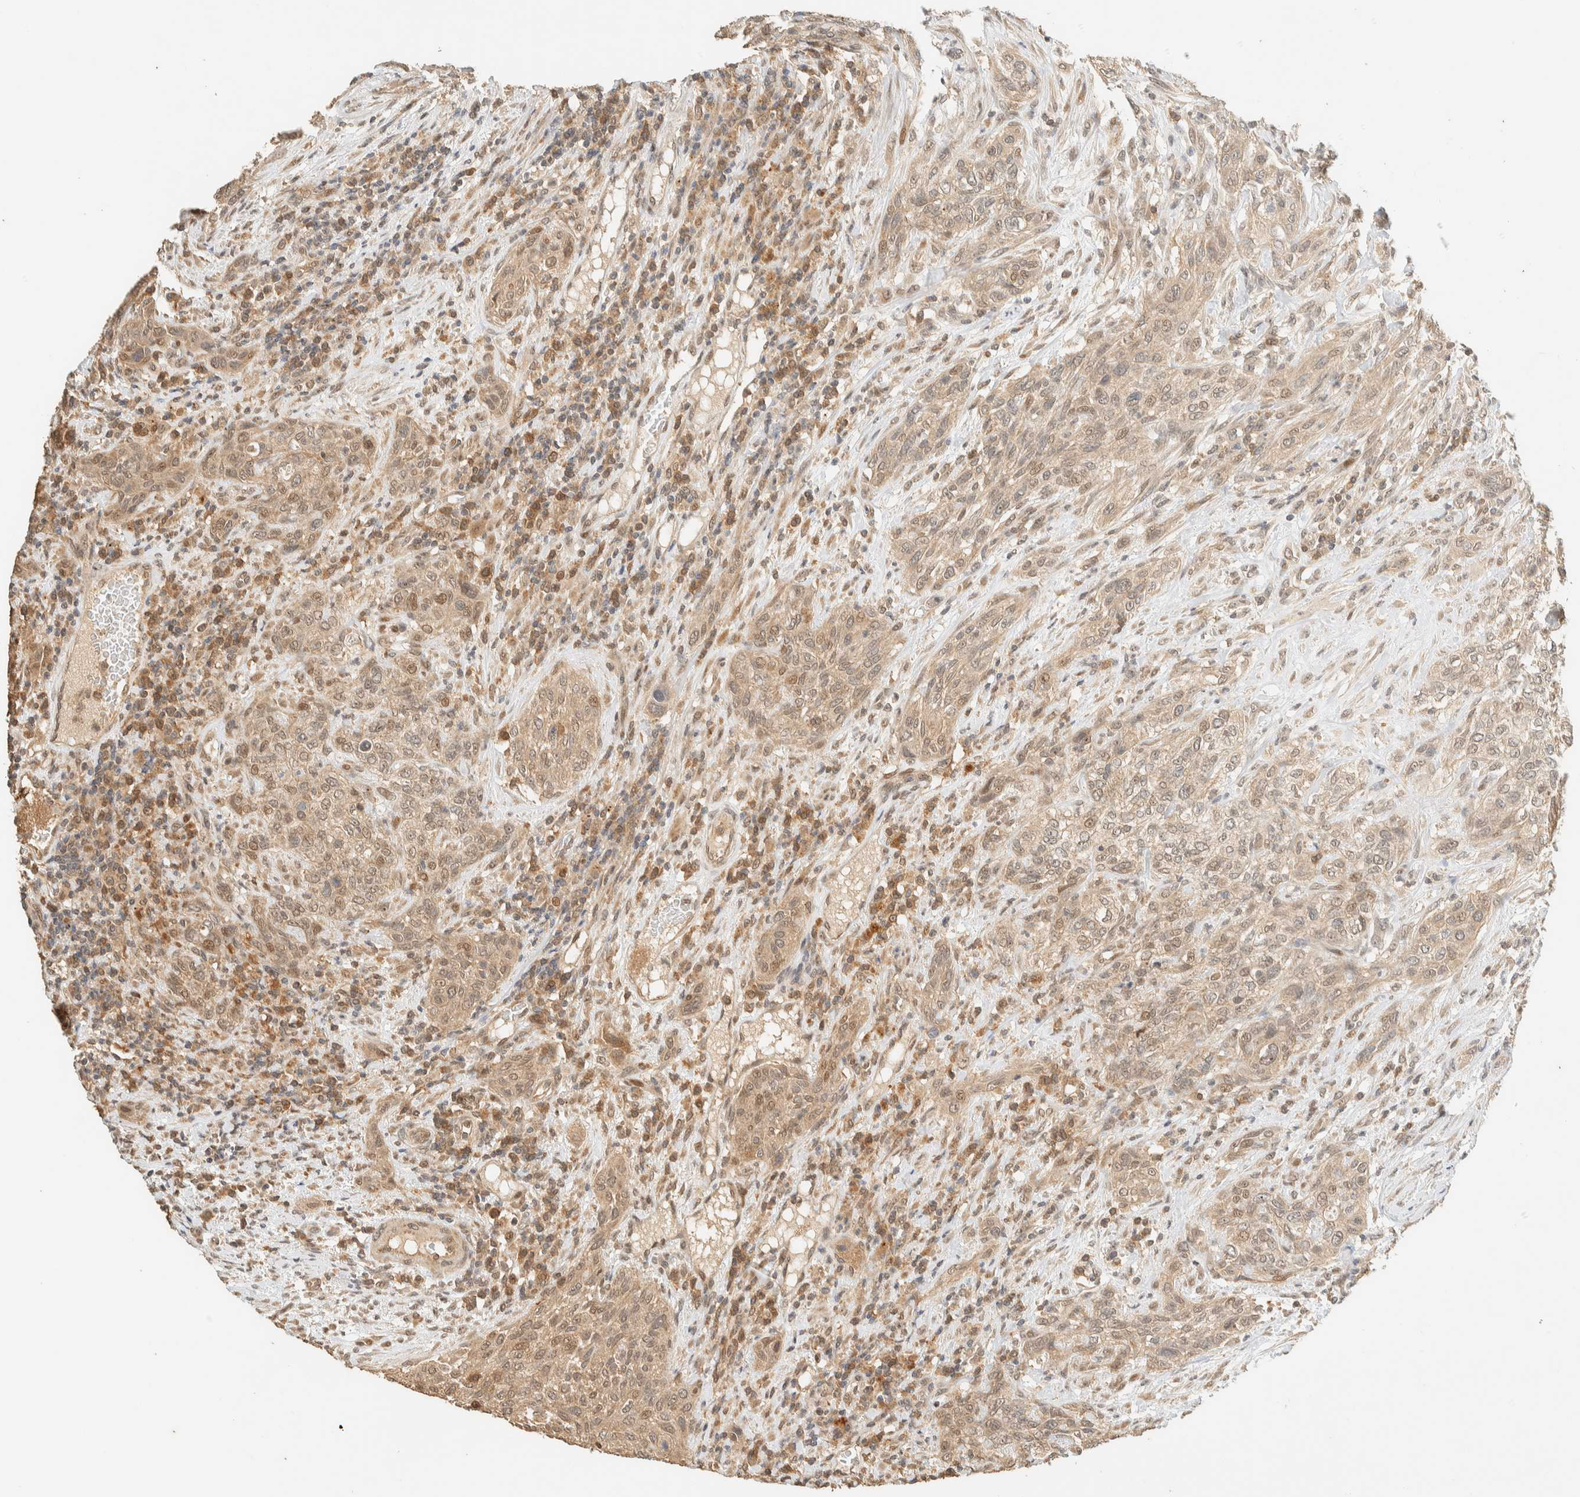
{"staining": {"intensity": "weak", "quantity": ">75%", "location": "cytoplasmic/membranous"}, "tissue": "urothelial cancer", "cell_type": "Tumor cells", "image_type": "cancer", "snomed": [{"axis": "morphology", "description": "Urothelial carcinoma, Low grade"}, {"axis": "morphology", "description": "Urothelial carcinoma, High grade"}, {"axis": "topography", "description": "Urinary bladder"}], "caption": "Human high-grade urothelial carcinoma stained for a protein (brown) demonstrates weak cytoplasmic/membranous positive staining in about >75% of tumor cells.", "gene": "ZBTB34", "patient": {"sex": "male", "age": 35}}